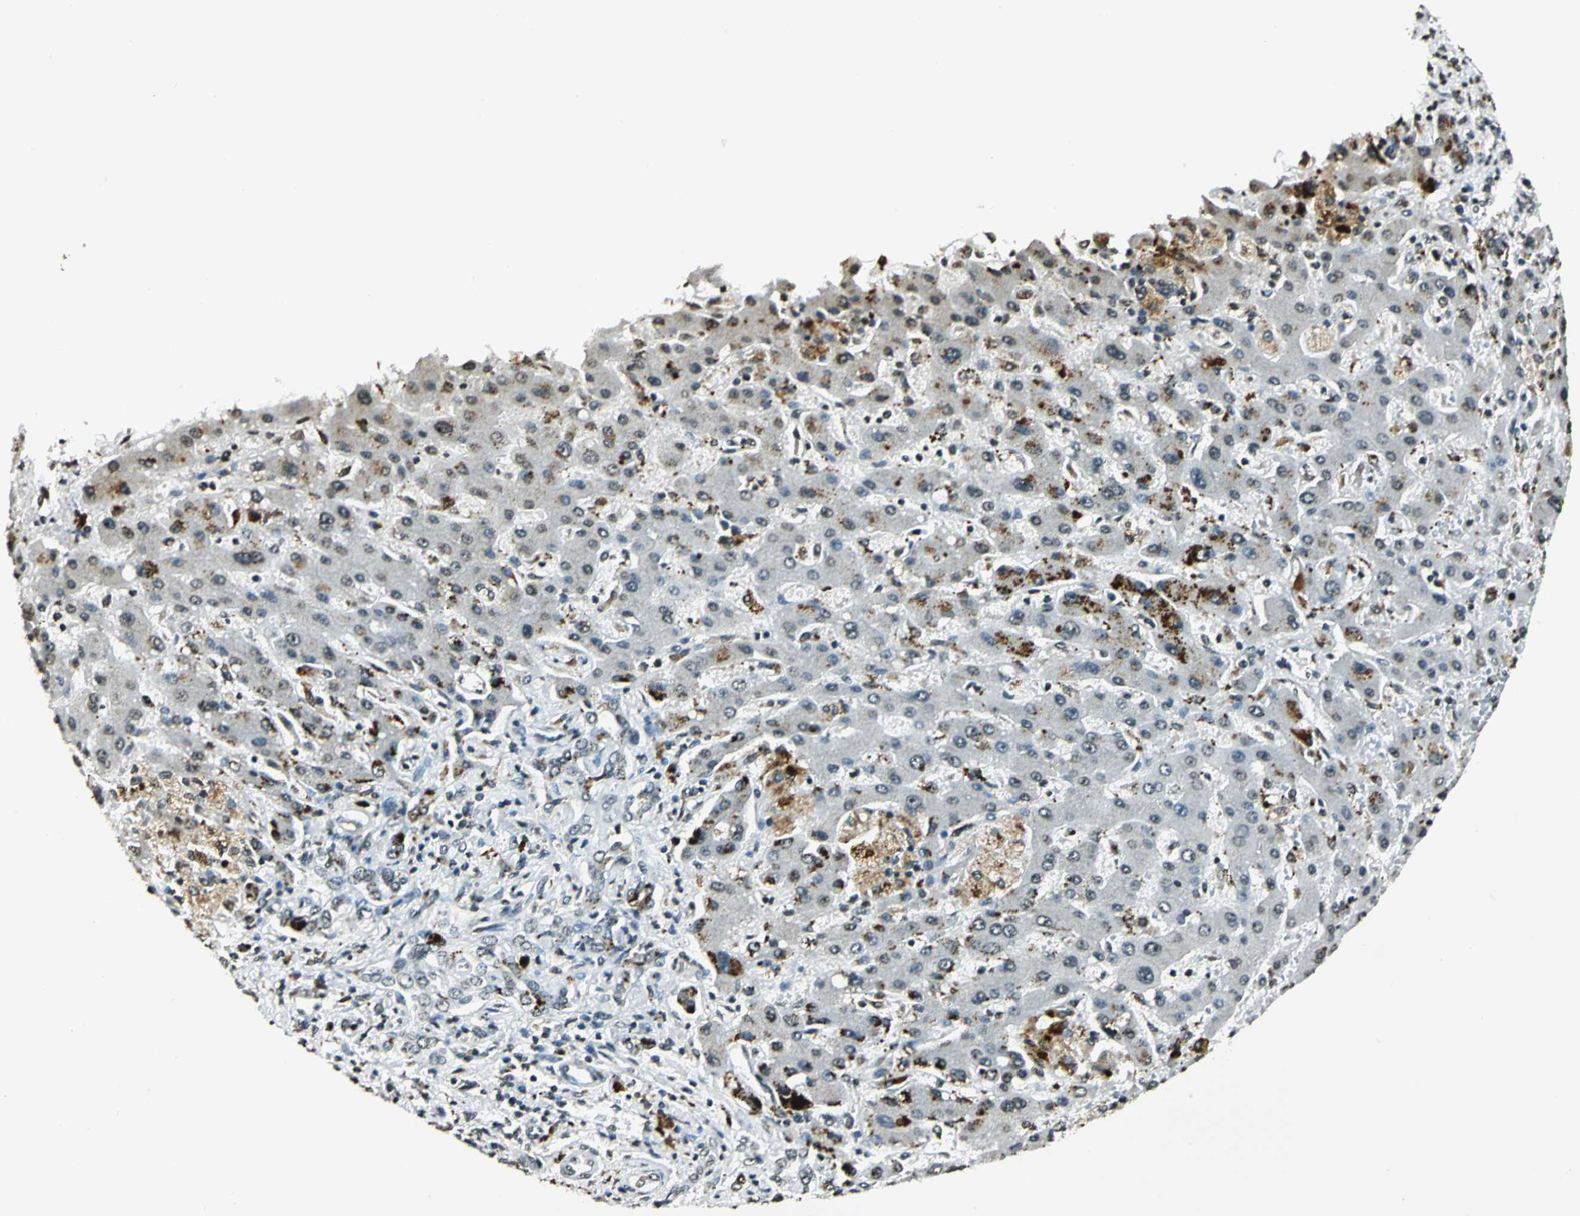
{"staining": {"intensity": "moderate", "quantity": "<25%", "location": "nuclear"}, "tissue": "liver cancer", "cell_type": "Tumor cells", "image_type": "cancer", "snomed": [{"axis": "morphology", "description": "Cholangiocarcinoma"}, {"axis": "topography", "description": "Liver"}], "caption": "IHC staining of liver cancer, which displays low levels of moderate nuclear staining in about <25% of tumor cells indicating moderate nuclear protein staining. The staining was performed using DAB (brown) for protein detection and nuclei were counterstained in hematoxylin (blue).", "gene": "MCM4", "patient": {"sex": "male", "age": 50}}